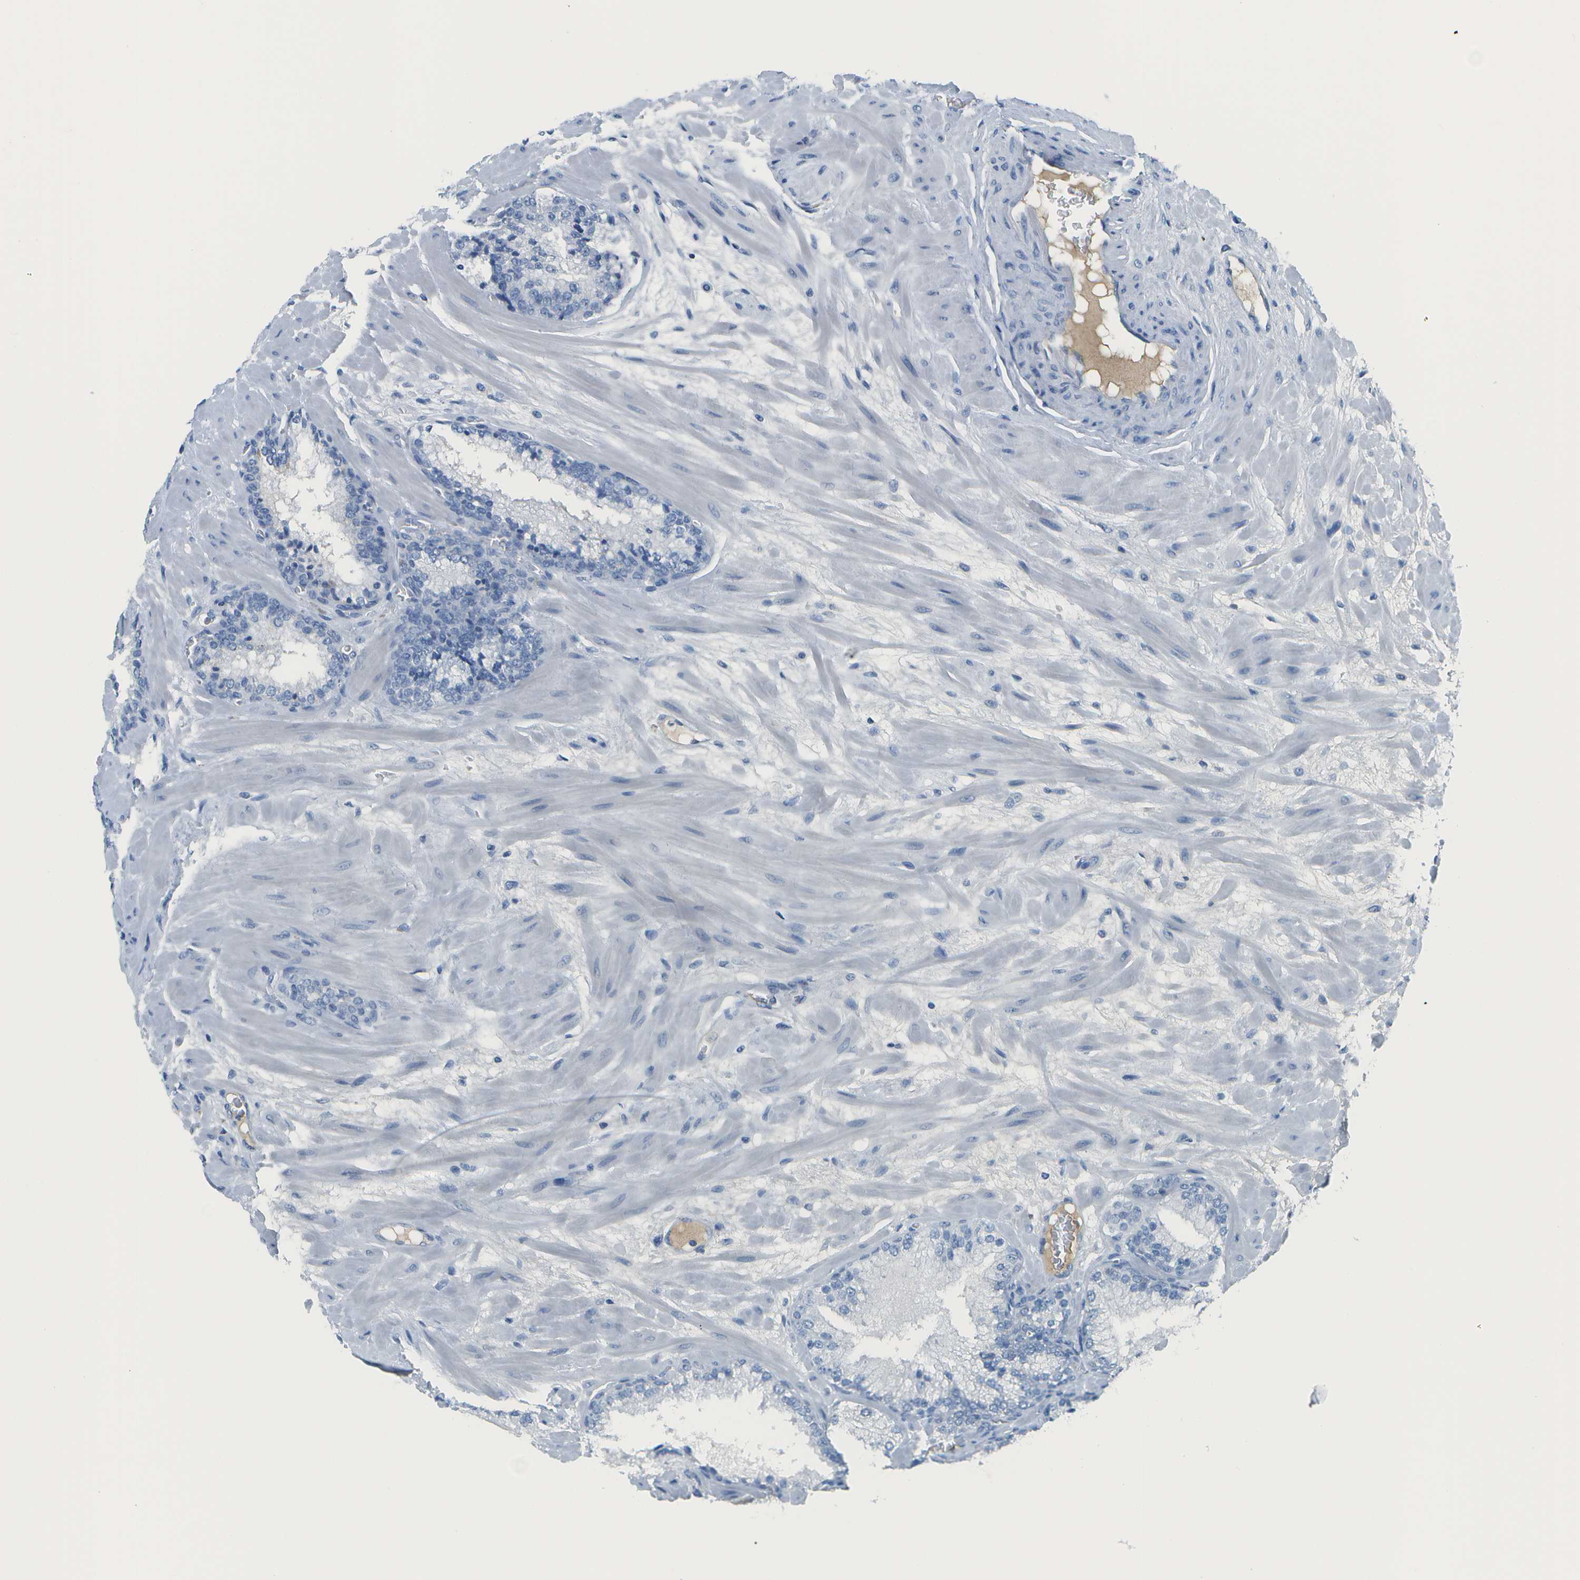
{"staining": {"intensity": "negative", "quantity": "none", "location": "none"}, "tissue": "prostate cancer", "cell_type": "Tumor cells", "image_type": "cancer", "snomed": [{"axis": "morphology", "description": "Adenocarcinoma, Low grade"}, {"axis": "topography", "description": "Prostate"}], "caption": "This is a image of immunohistochemistry staining of prostate cancer, which shows no staining in tumor cells.", "gene": "C1S", "patient": {"sex": "male", "age": 63}}